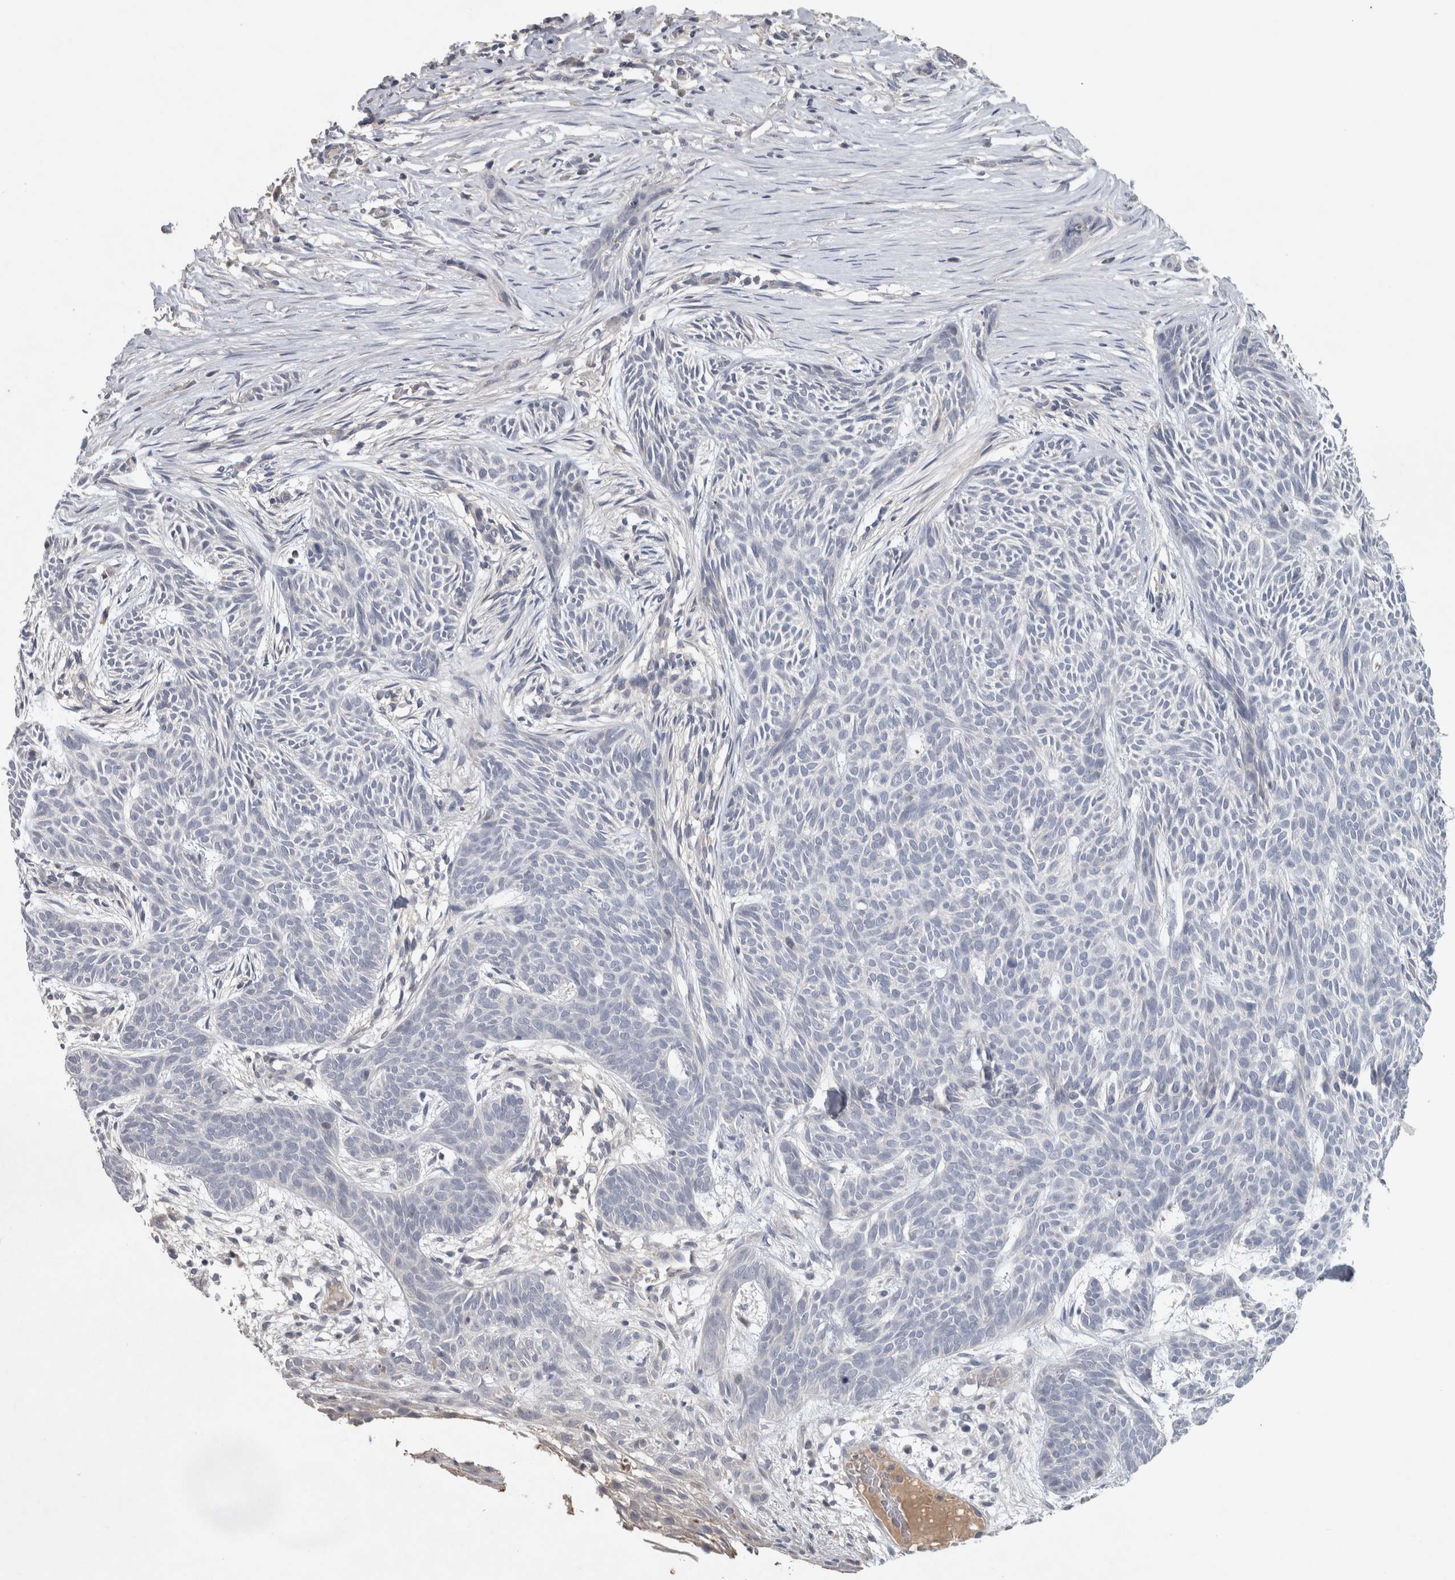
{"staining": {"intensity": "negative", "quantity": "none", "location": "none"}, "tissue": "skin cancer", "cell_type": "Tumor cells", "image_type": "cancer", "snomed": [{"axis": "morphology", "description": "Basal cell carcinoma"}, {"axis": "topography", "description": "Skin"}], "caption": "Basal cell carcinoma (skin) was stained to show a protein in brown. There is no significant expression in tumor cells.", "gene": "HEXD", "patient": {"sex": "female", "age": 59}}